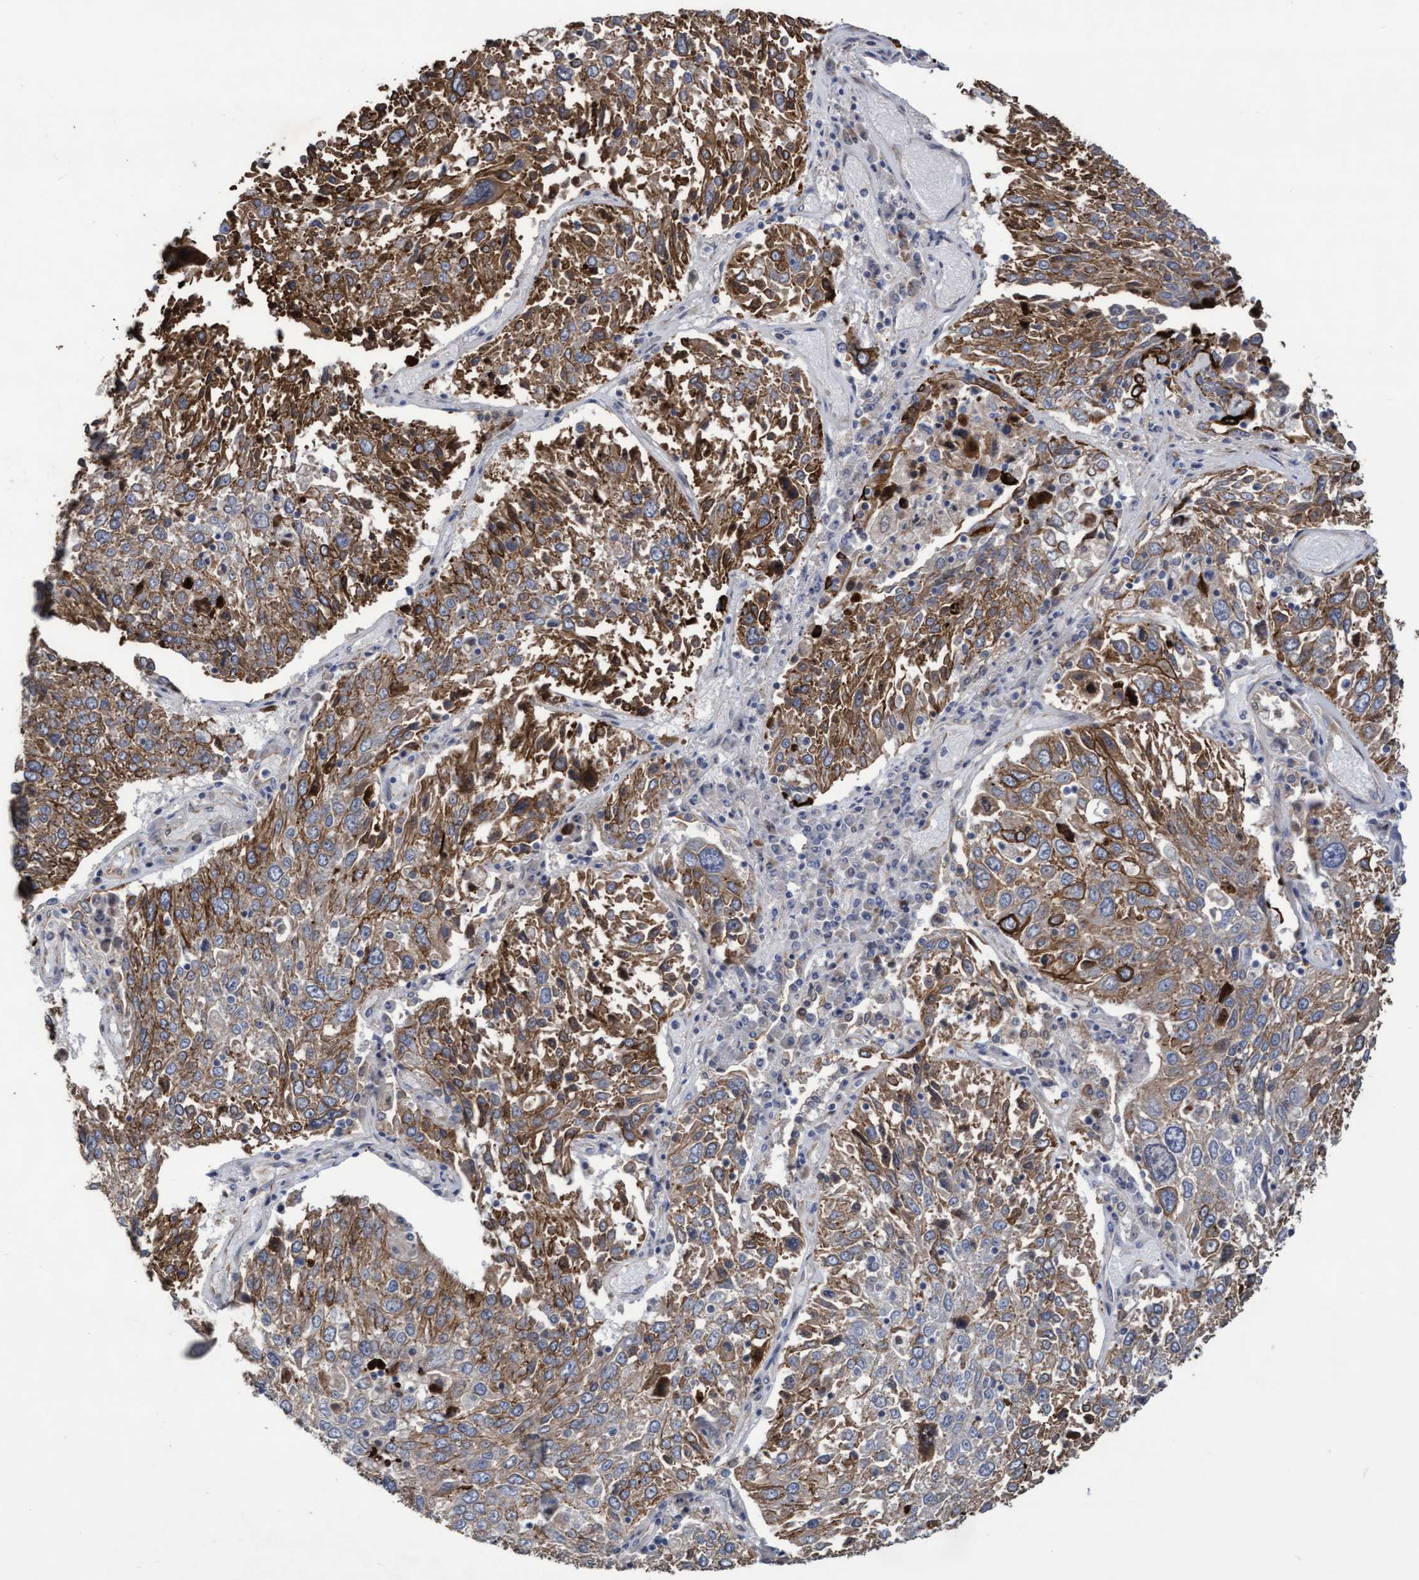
{"staining": {"intensity": "moderate", "quantity": ">75%", "location": "cytoplasmic/membranous"}, "tissue": "lung cancer", "cell_type": "Tumor cells", "image_type": "cancer", "snomed": [{"axis": "morphology", "description": "Squamous cell carcinoma, NOS"}, {"axis": "topography", "description": "Lung"}], "caption": "Tumor cells reveal moderate cytoplasmic/membranous expression in about >75% of cells in lung cancer.", "gene": "KRT24", "patient": {"sex": "male", "age": 65}}